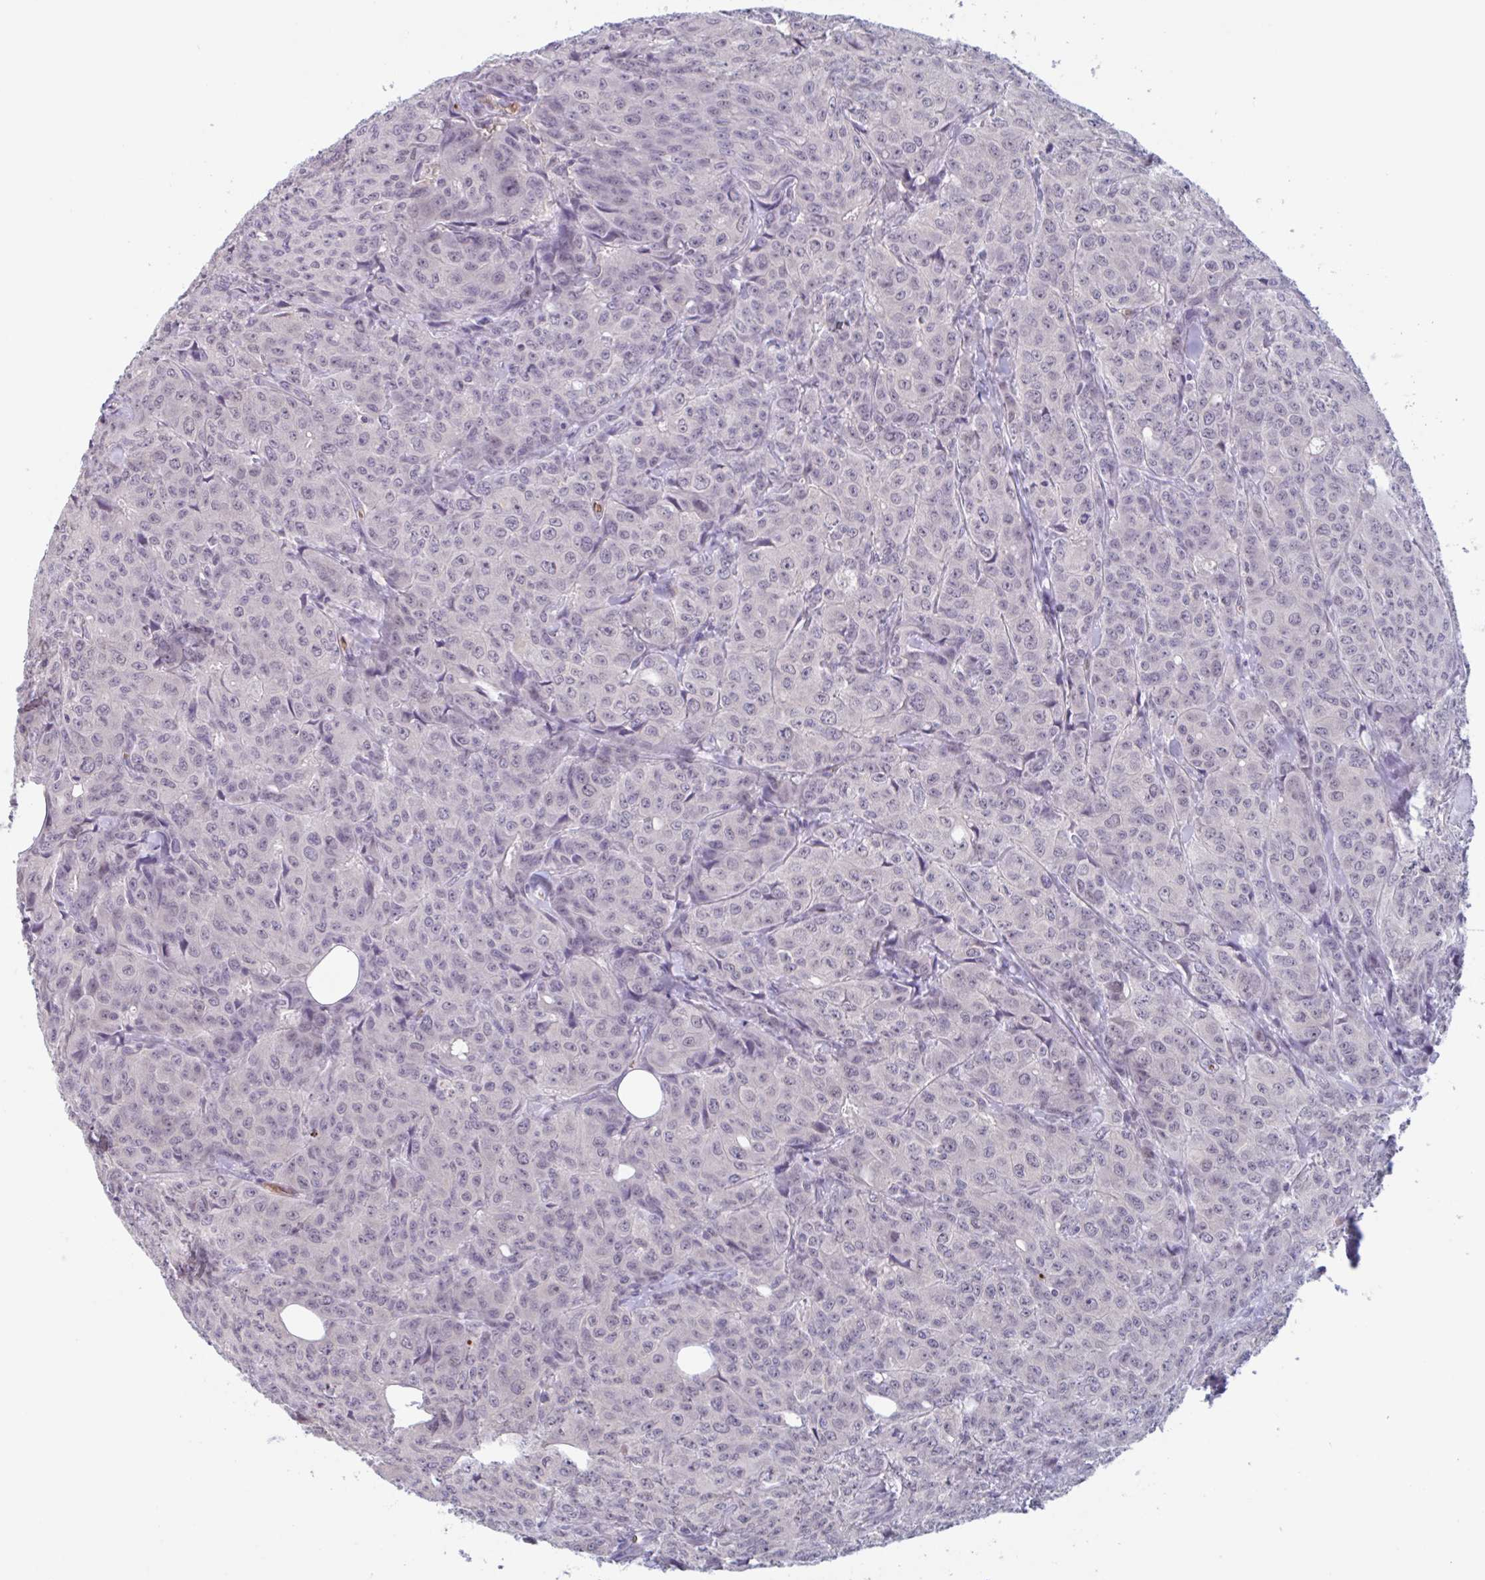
{"staining": {"intensity": "negative", "quantity": "none", "location": "none"}, "tissue": "breast cancer", "cell_type": "Tumor cells", "image_type": "cancer", "snomed": [{"axis": "morphology", "description": "Duct carcinoma"}, {"axis": "topography", "description": "Breast"}], "caption": "Immunohistochemical staining of human breast cancer (invasive ductal carcinoma) demonstrates no significant positivity in tumor cells. (DAB (3,3'-diaminobenzidine) immunohistochemistry visualized using brightfield microscopy, high magnification).", "gene": "RHAG", "patient": {"sex": "female", "age": 43}}